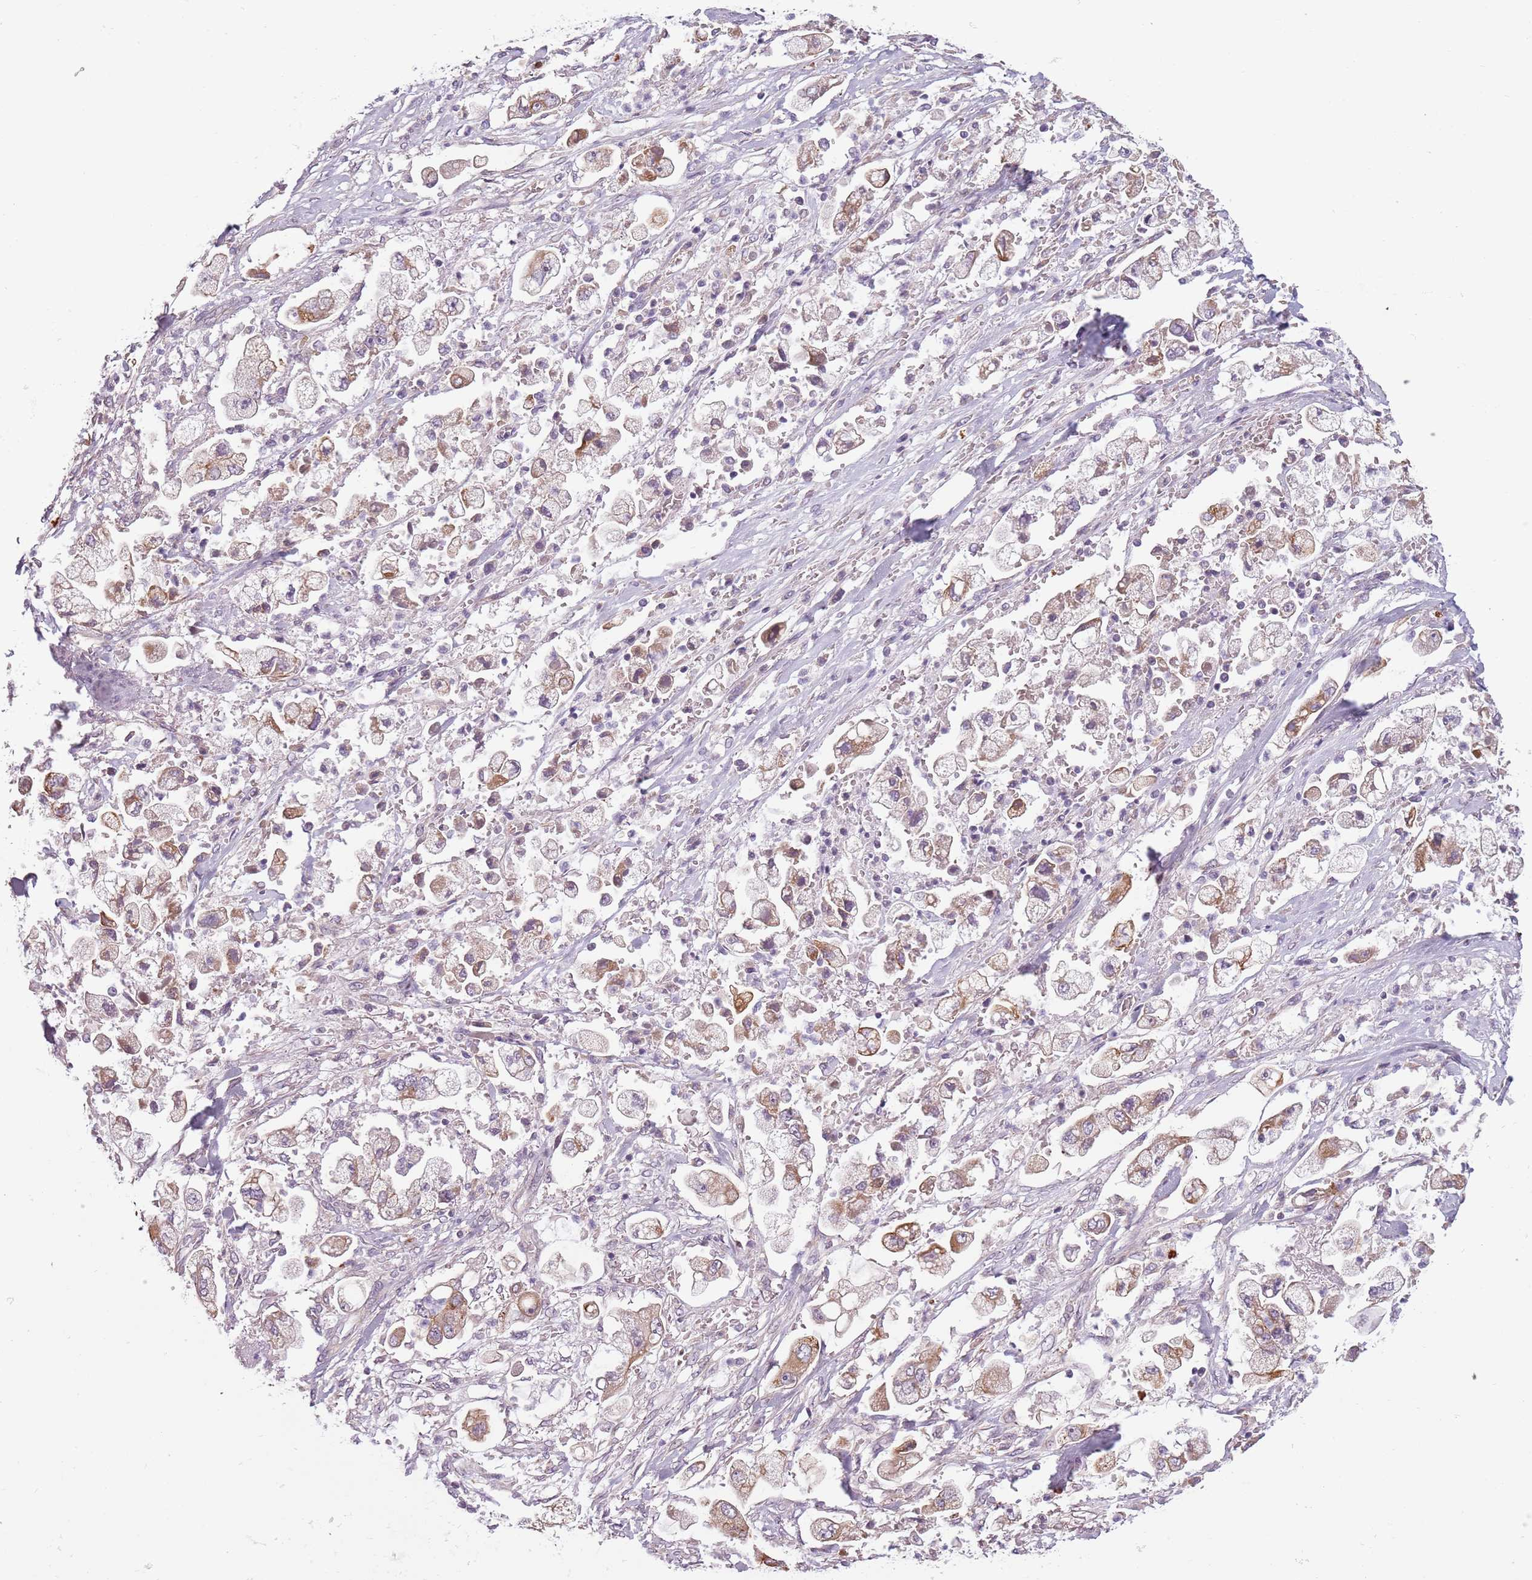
{"staining": {"intensity": "moderate", "quantity": "25%-75%", "location": "cytoplasmic/membranous"}, "tissue": "stomach cancer", "cell_type": "Tumor cells", "image_type": "cancer", "snomed": [{"axis": "morphology", "description": "Adenocarcinoma, NOS"}, {"axis": "topography", "description": "Stomach"}], "caption": "About 25%-75% of tumor cells in human stomach cancer show moderate cytoplasmic/membranous protein expression as visualized by brown immunohistochemical staining.", "gene": "TLCD2", "patient": {"sex": "male", "age": 62}}